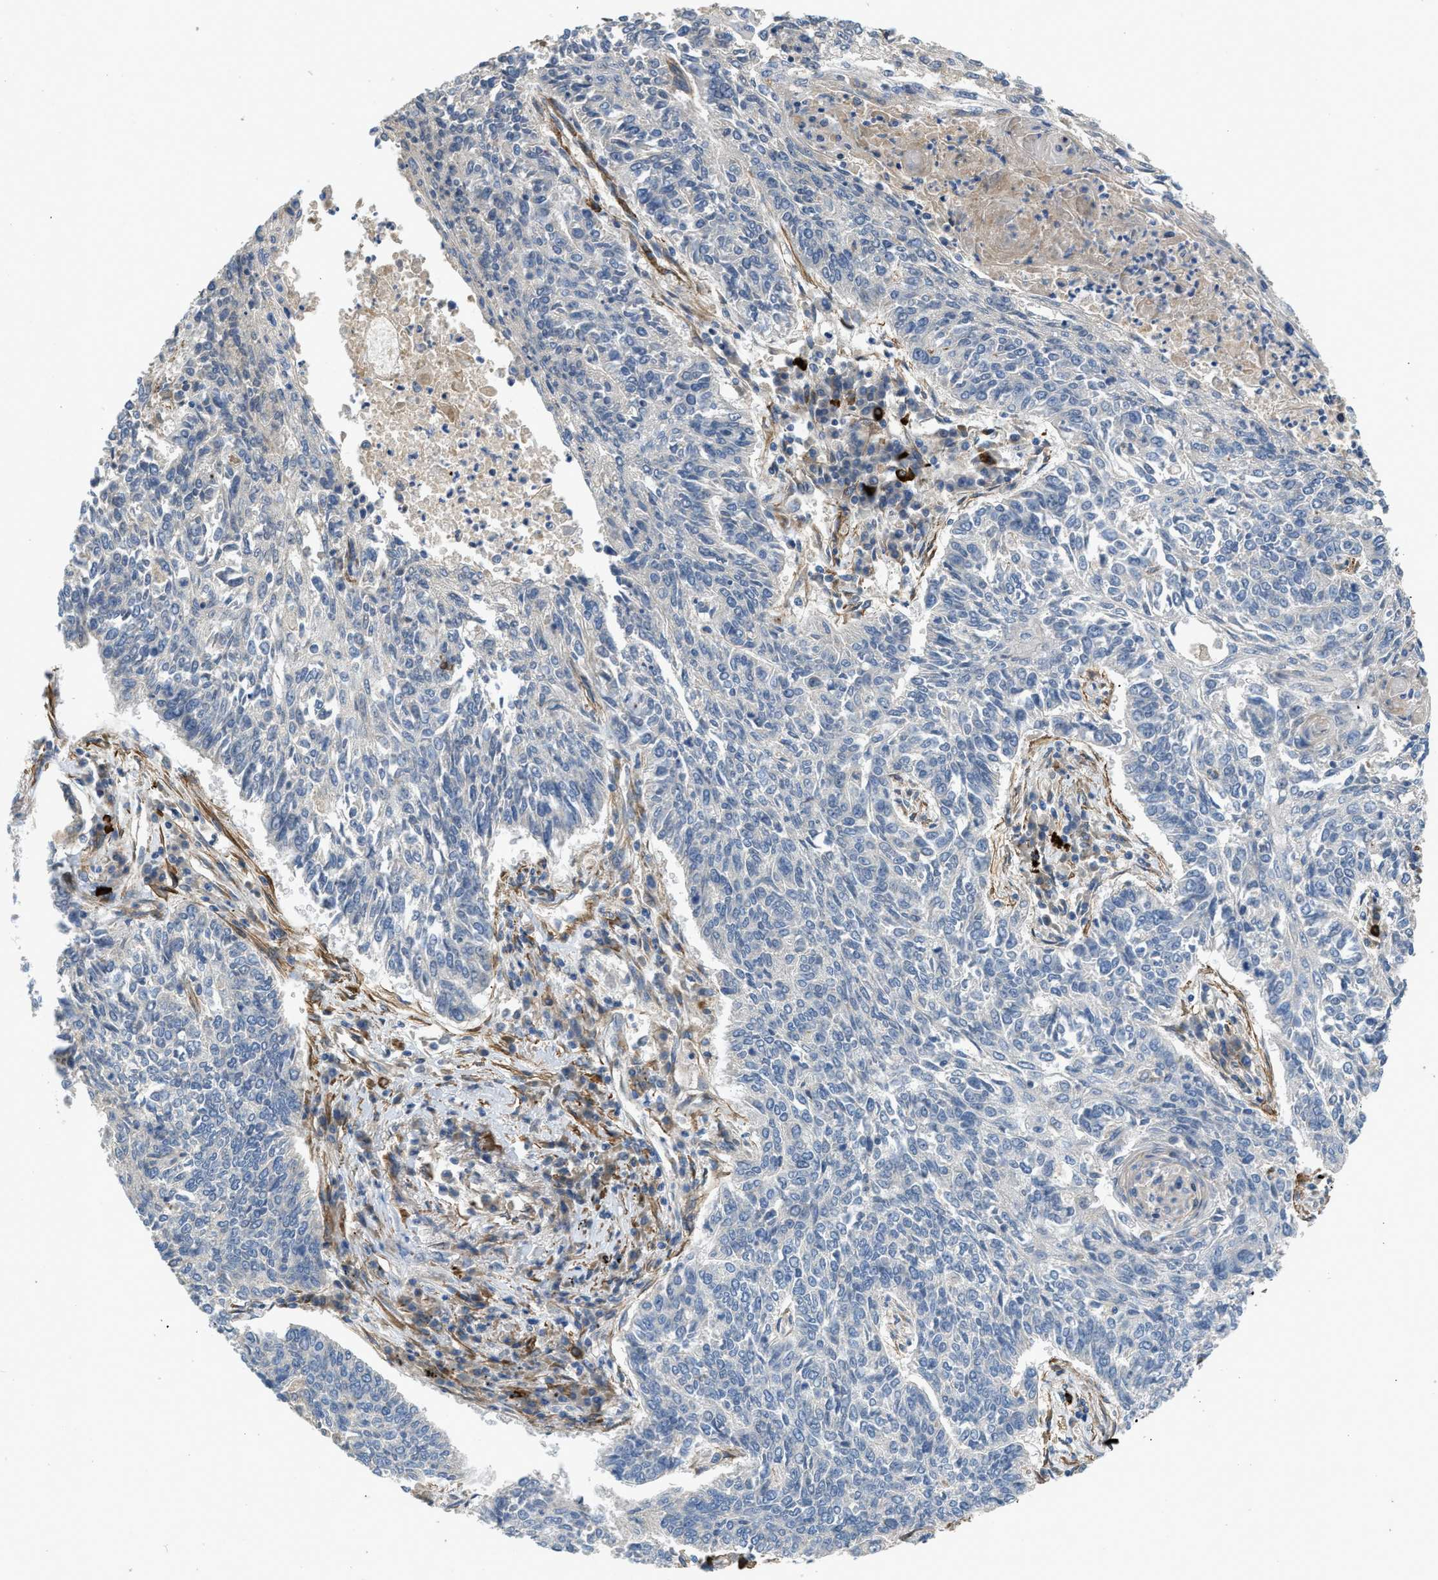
{"staining": {"intensity": "negative", "quantity": "none", "location": "none"}, "tissue": "lung cancer", "cell_type": "Tumor cells", "image_type": "cancer", "snomed": [{"axis": "morphology", "description": "Normal tissue, NOS"}, {"axis": "morphology", "description": "Squamous cell carcinoma, NOS"}, {"axis": "topography", "description": "Cartilage tissue"}, {"axis": "topography", "description": "Bronchus"}, {"axis": "topography", "description": "Lung"}], "caption": "Lung cancer was stained to show a protein in brown. There is no significant positivity in tumor cells.", "gene": "BMPR1A", "patient": {"sex": "female", "age": 49}}